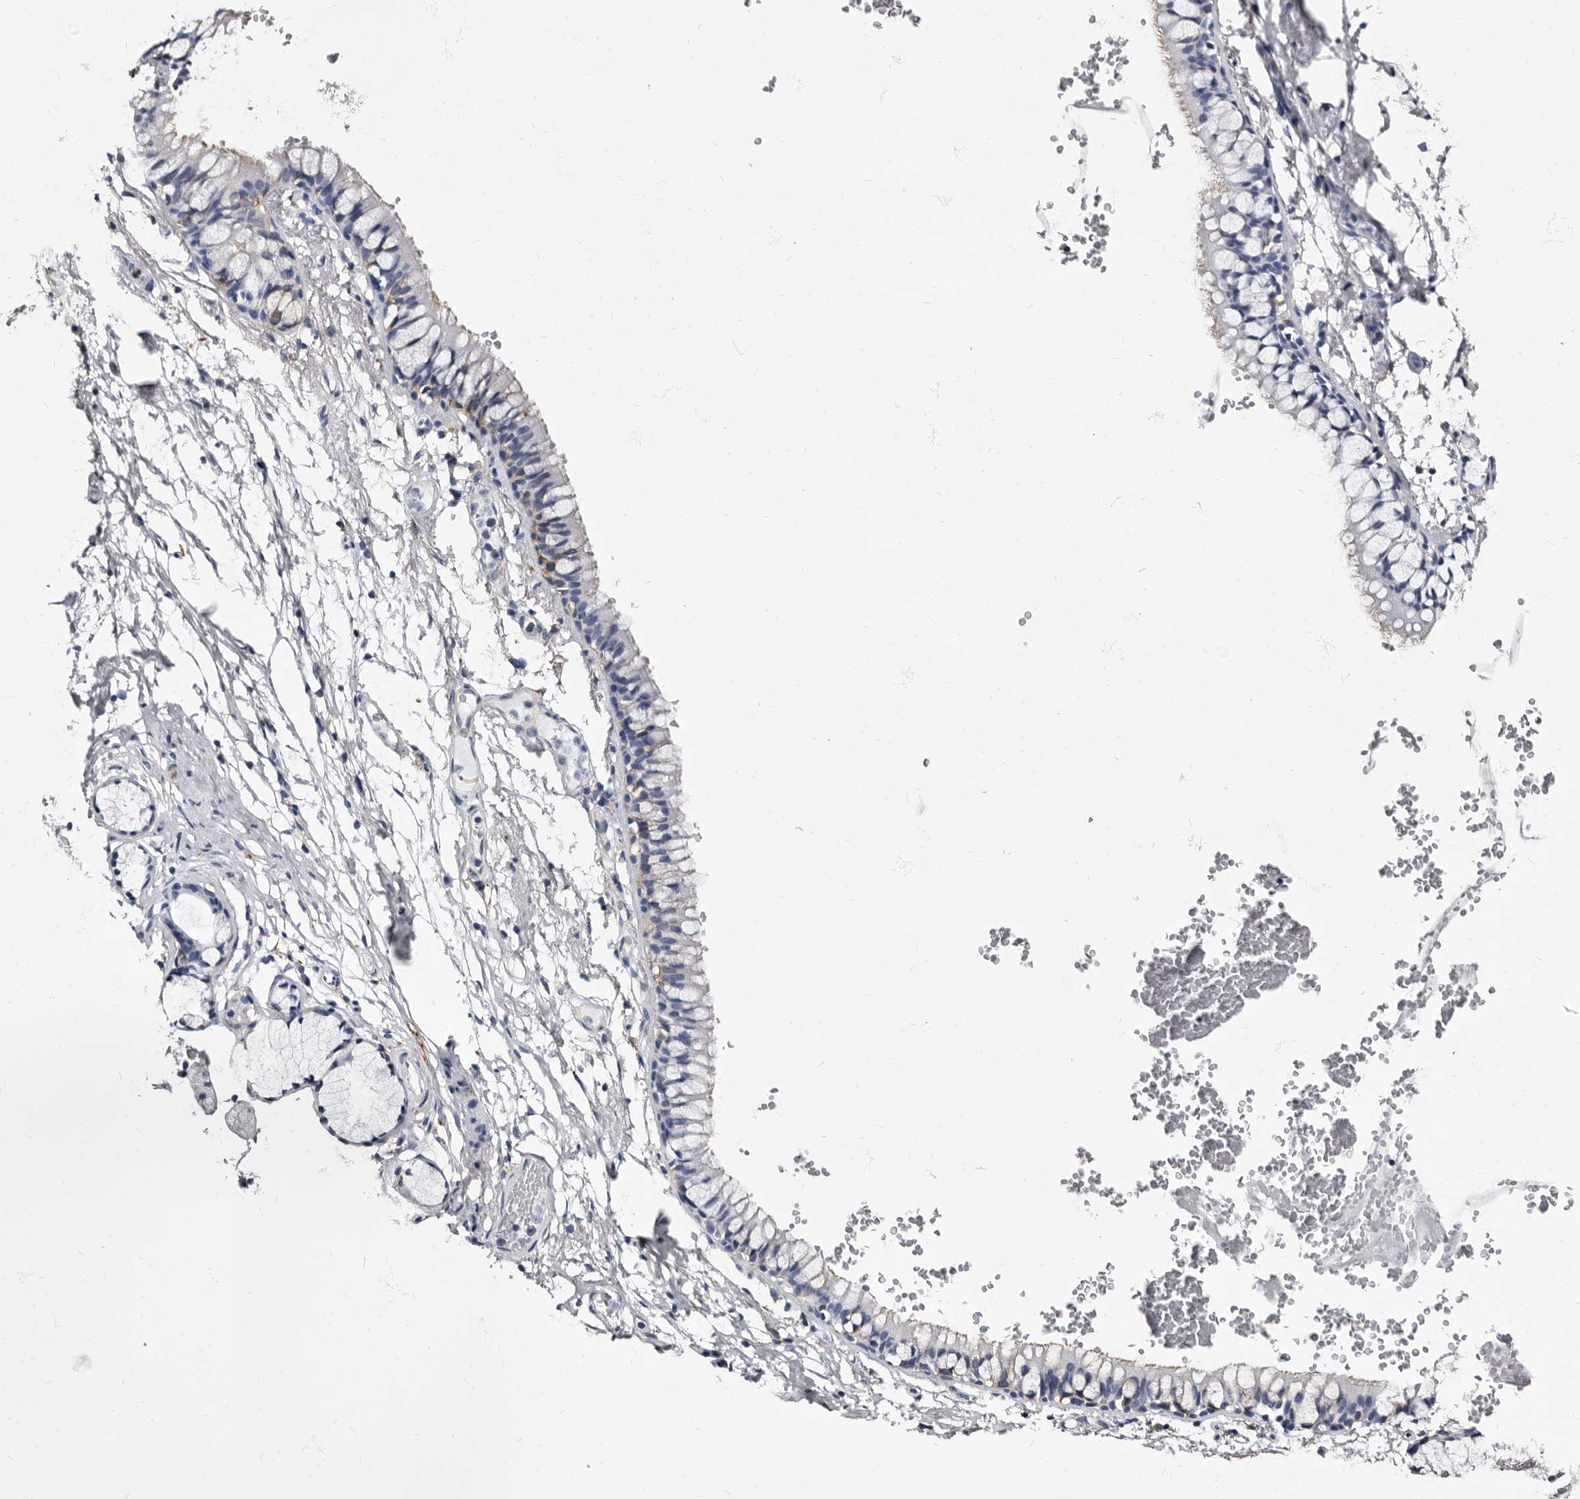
{"staining": {"intensity": "negative", "quantity": "none", "location": "none"}, "tissue": "adipose tissue", "cell_type": "Adipocytes", "image_type": "normal", "snomed": [{"axis": "morphology", "description": "Normal tissue, NOS"}, {"axis": "topography", "description": "Cartilage tissue"}, {"axis": "topography", "description": "Bronchus"}], "caption": "Histopathology image shows no protein positivity in adipocytes of unremarkable adipose tissue.", "gene": "EPB41L3", "patient": {"sex": "female", "age": 73}}